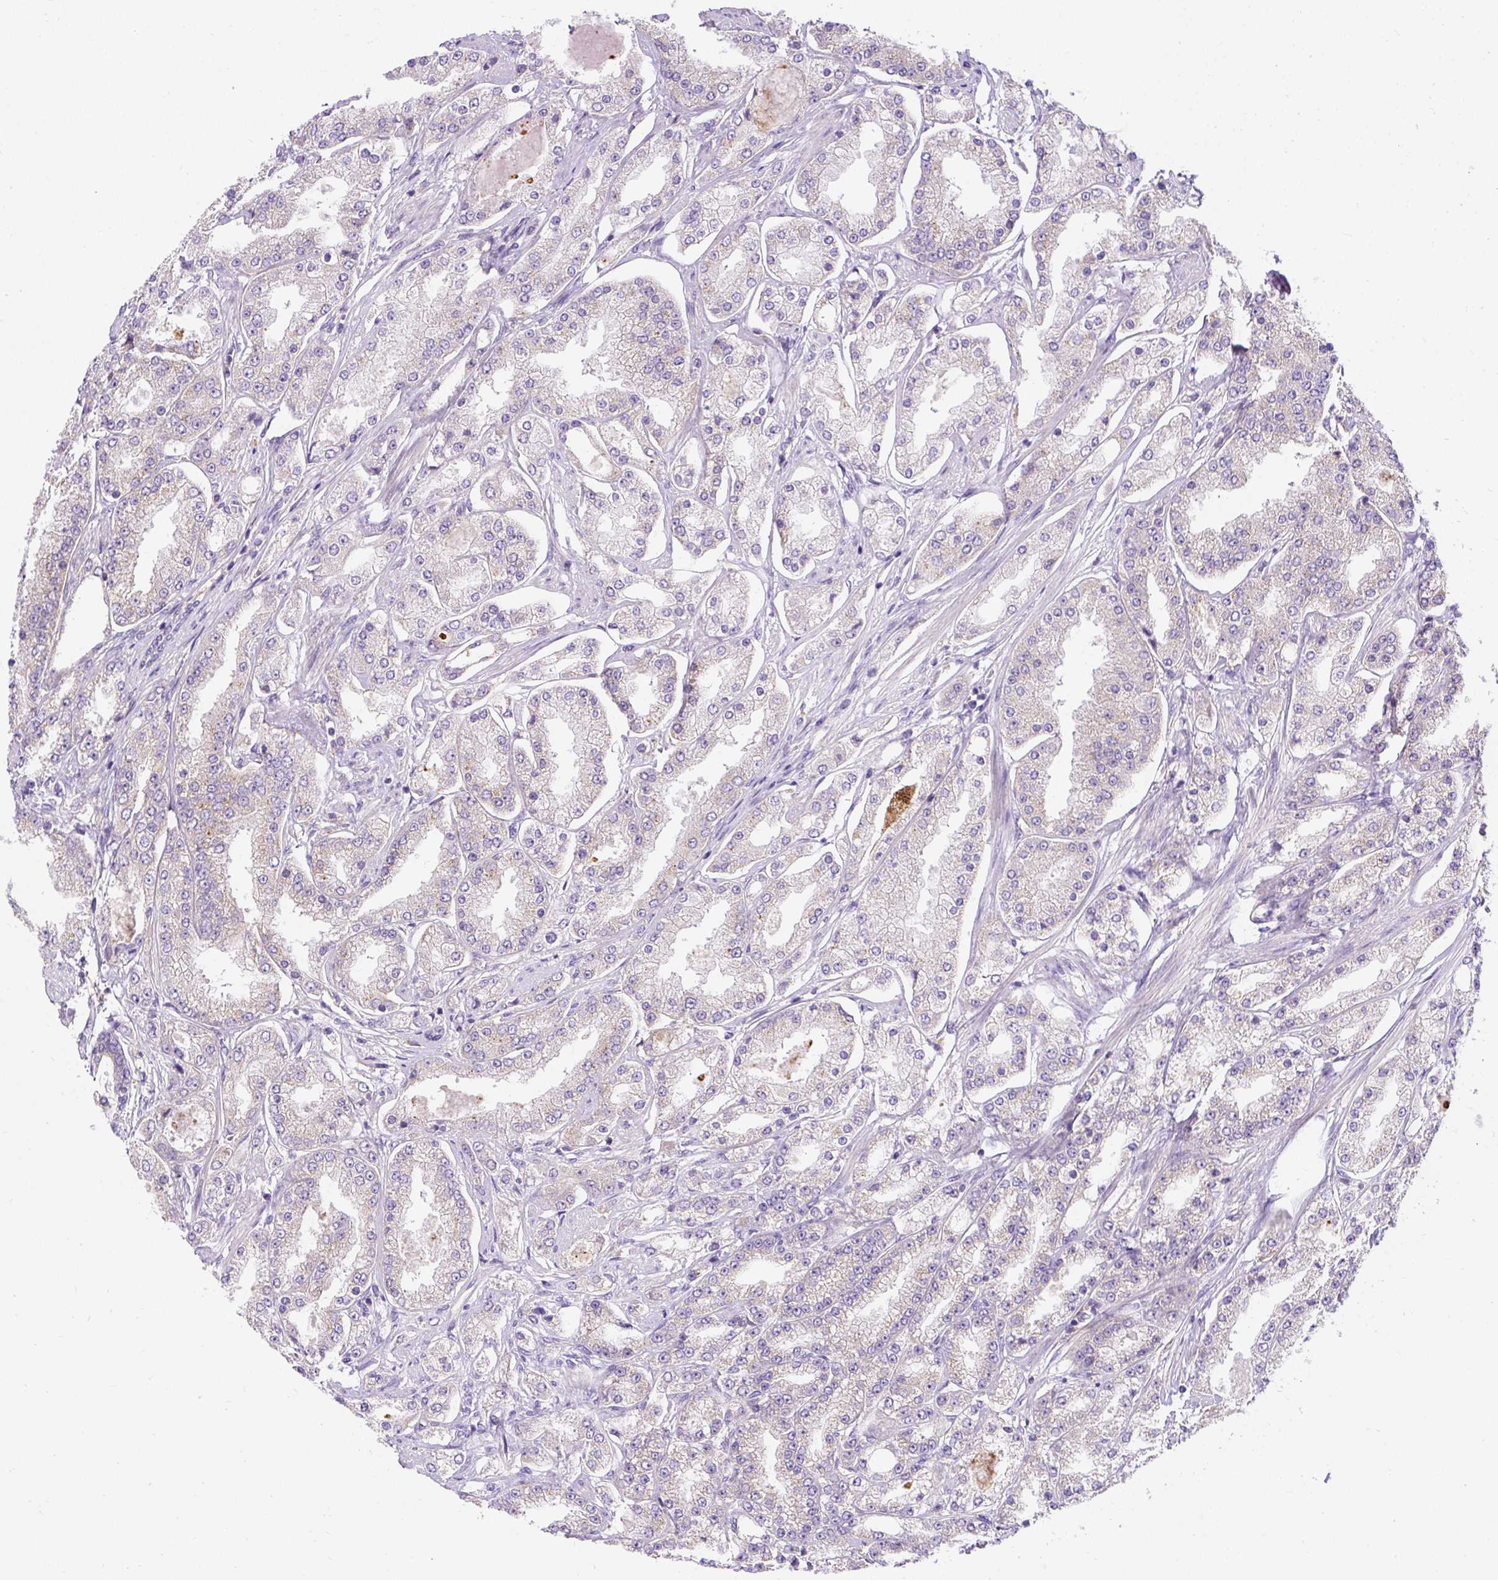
{"staining": {"intensity": "negative", "quantity": "none", "location": "none"}, "tissue": "prostate cancer", "cell_type": "Tumor cells", "image_type": "cancer", "snomed": [{"axis": "morphology", "description": "Adenocarcinoma, High grade"}, {"axis": "topography", "description": "Prostate"}], "caption": "The immunohistochemistry (IHC) photomicrograph has no significant staining in tumor cells of prostate adenocarcinoma (high-grade) tissue.", "gene": "OR4K15", "patient": {"sex": "male", "age": 69}}